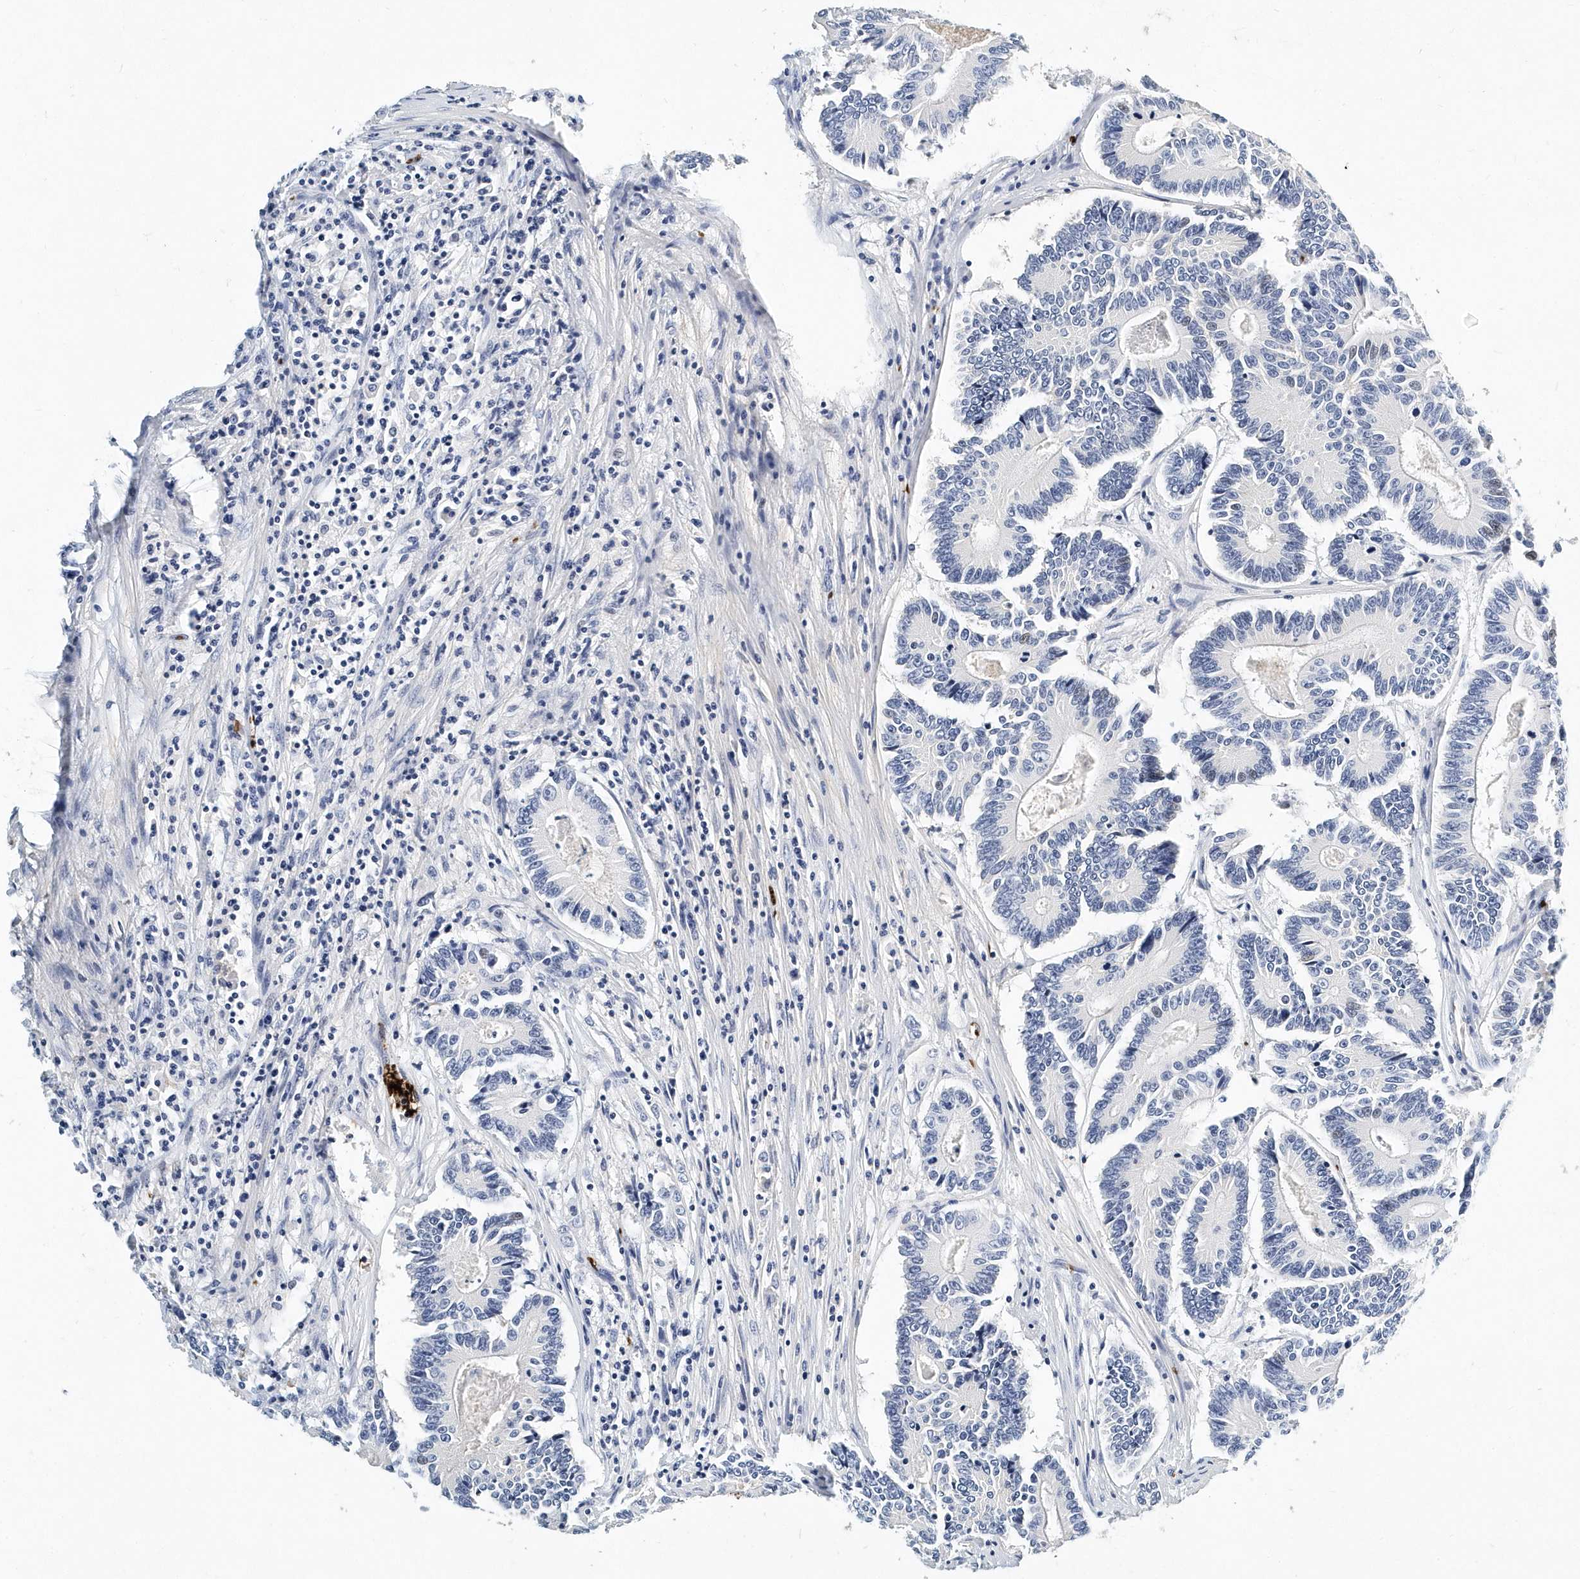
{"staining": {"intensity": "negative", "quantity": "none", "location": "none"}, "tissue": "colorectal cancer", "cell_type": "Tumor cells", "image_type": "cancer", "snomed": [{"axis": "morphology", "description": "Adenocarcinoma, NOS"}, {"axis": "topography", "description": "Colon"}], "caption": "IHC histopathology image of human adenocarcinoma (colorectal) stained for a protein (brown), which shows no staining in tumor cells. (DAB (3,3'-diaminobenzidine) IHC, high magnification).", "gene": "ITGA2B", "patient": {"sex": "male", "age": 83}}